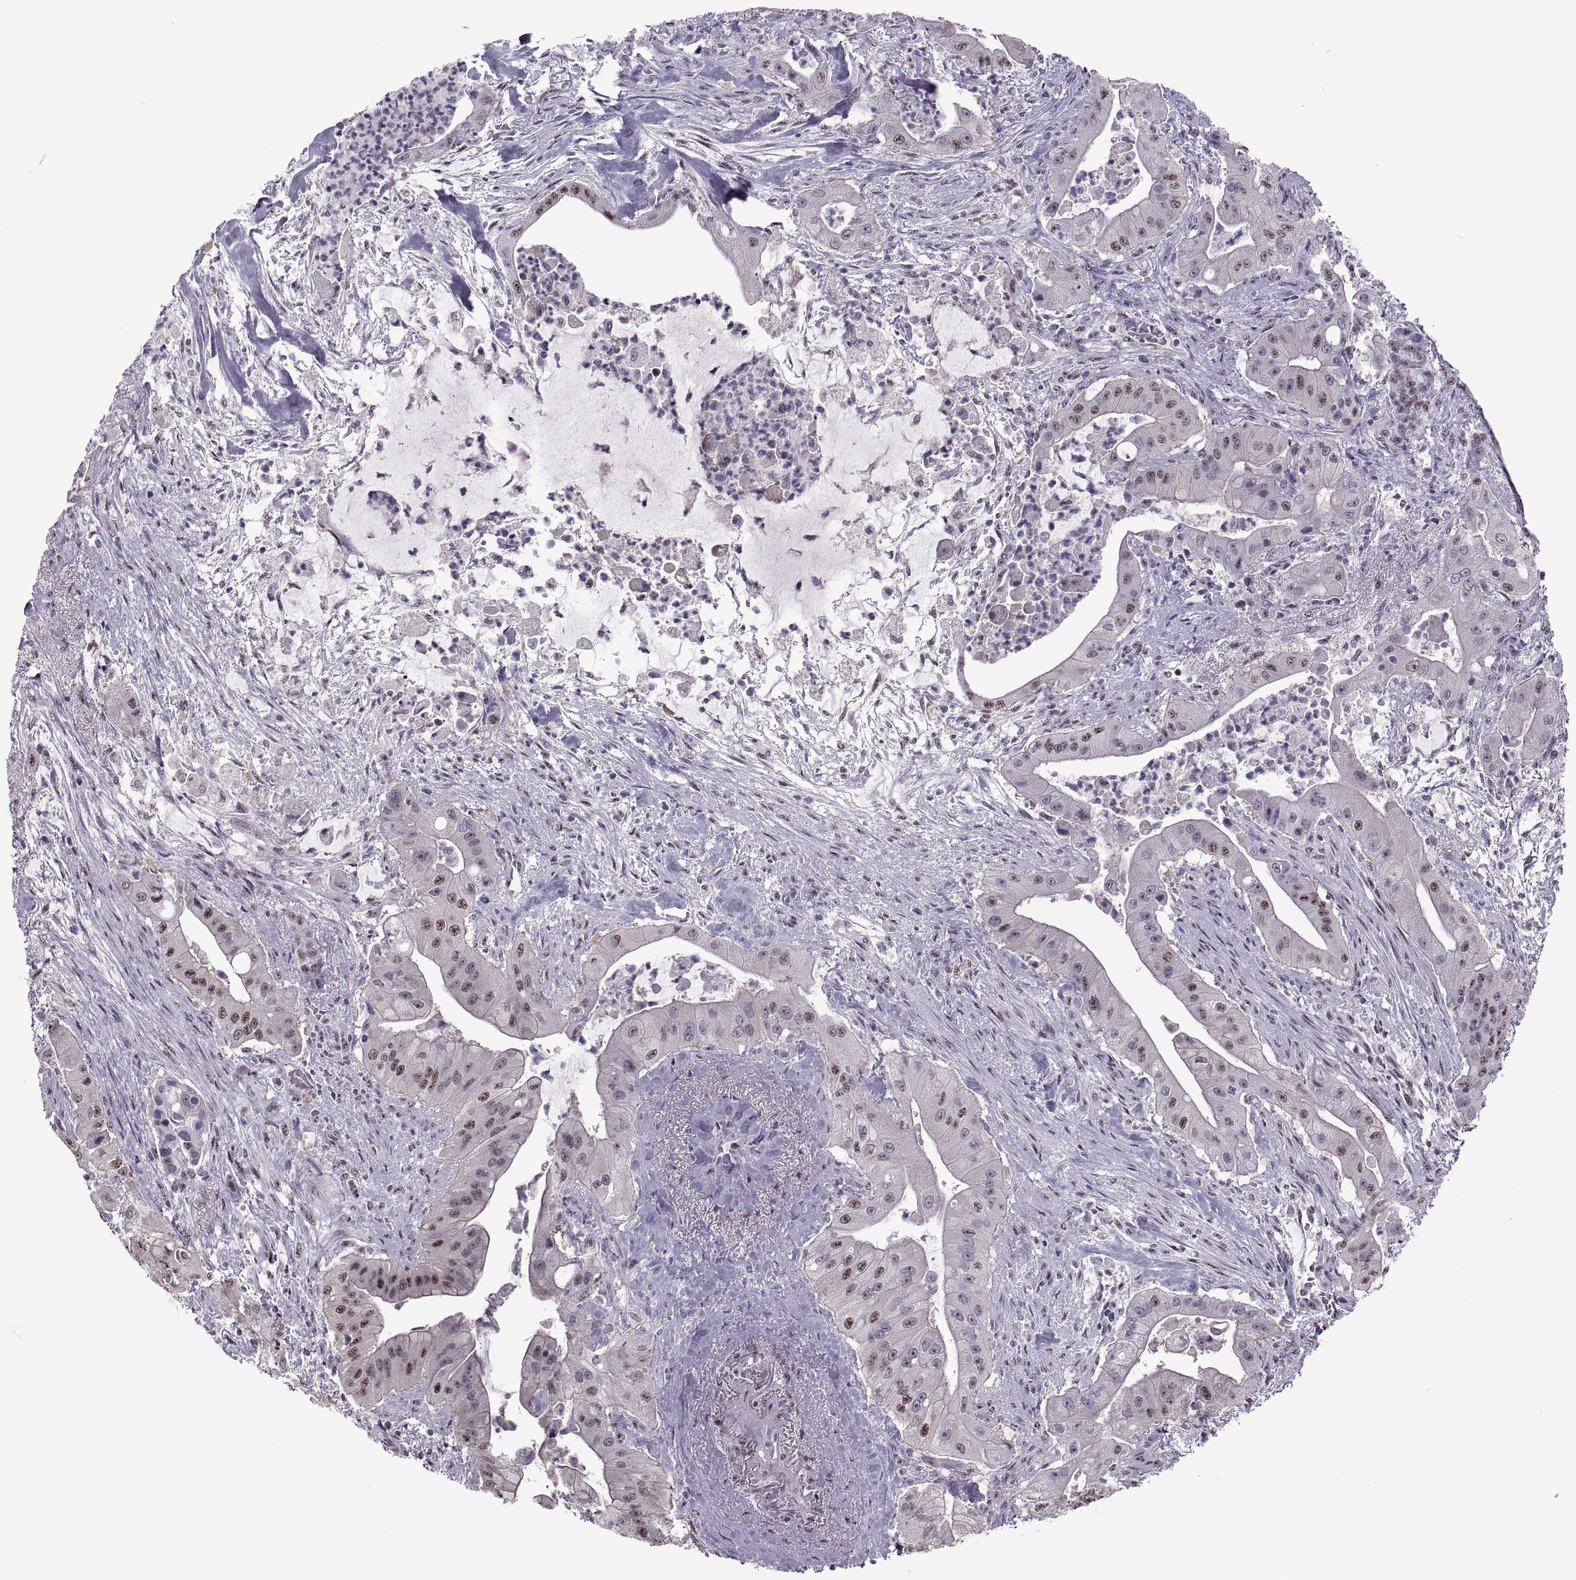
{"staining": {"intensity": "moderate", "quantity": "<25%", "location": "nuclear"}, "tissue": "pancreatic cancer", "cell_type": "Tumor cells", "image_type": "cancer", "snomed": [{"axis": "morphology", "description": "Normal tissue, NOS"}, {"axis": "morphology", "description": "Inflammation, NOS"}, {"axis": "morphology", "description": "Adenocarcinoma, NOS"}, {"axis": "topography", "description": "Pancreas"}], "caption": "IHC (DAB) staining of human pancreatic adenocarcinoma shows moderate nuclear protein staining in about <25% of tumor cells.", "gene": "MAGEA4", "patient": {"sex": "male", "age": 57}}